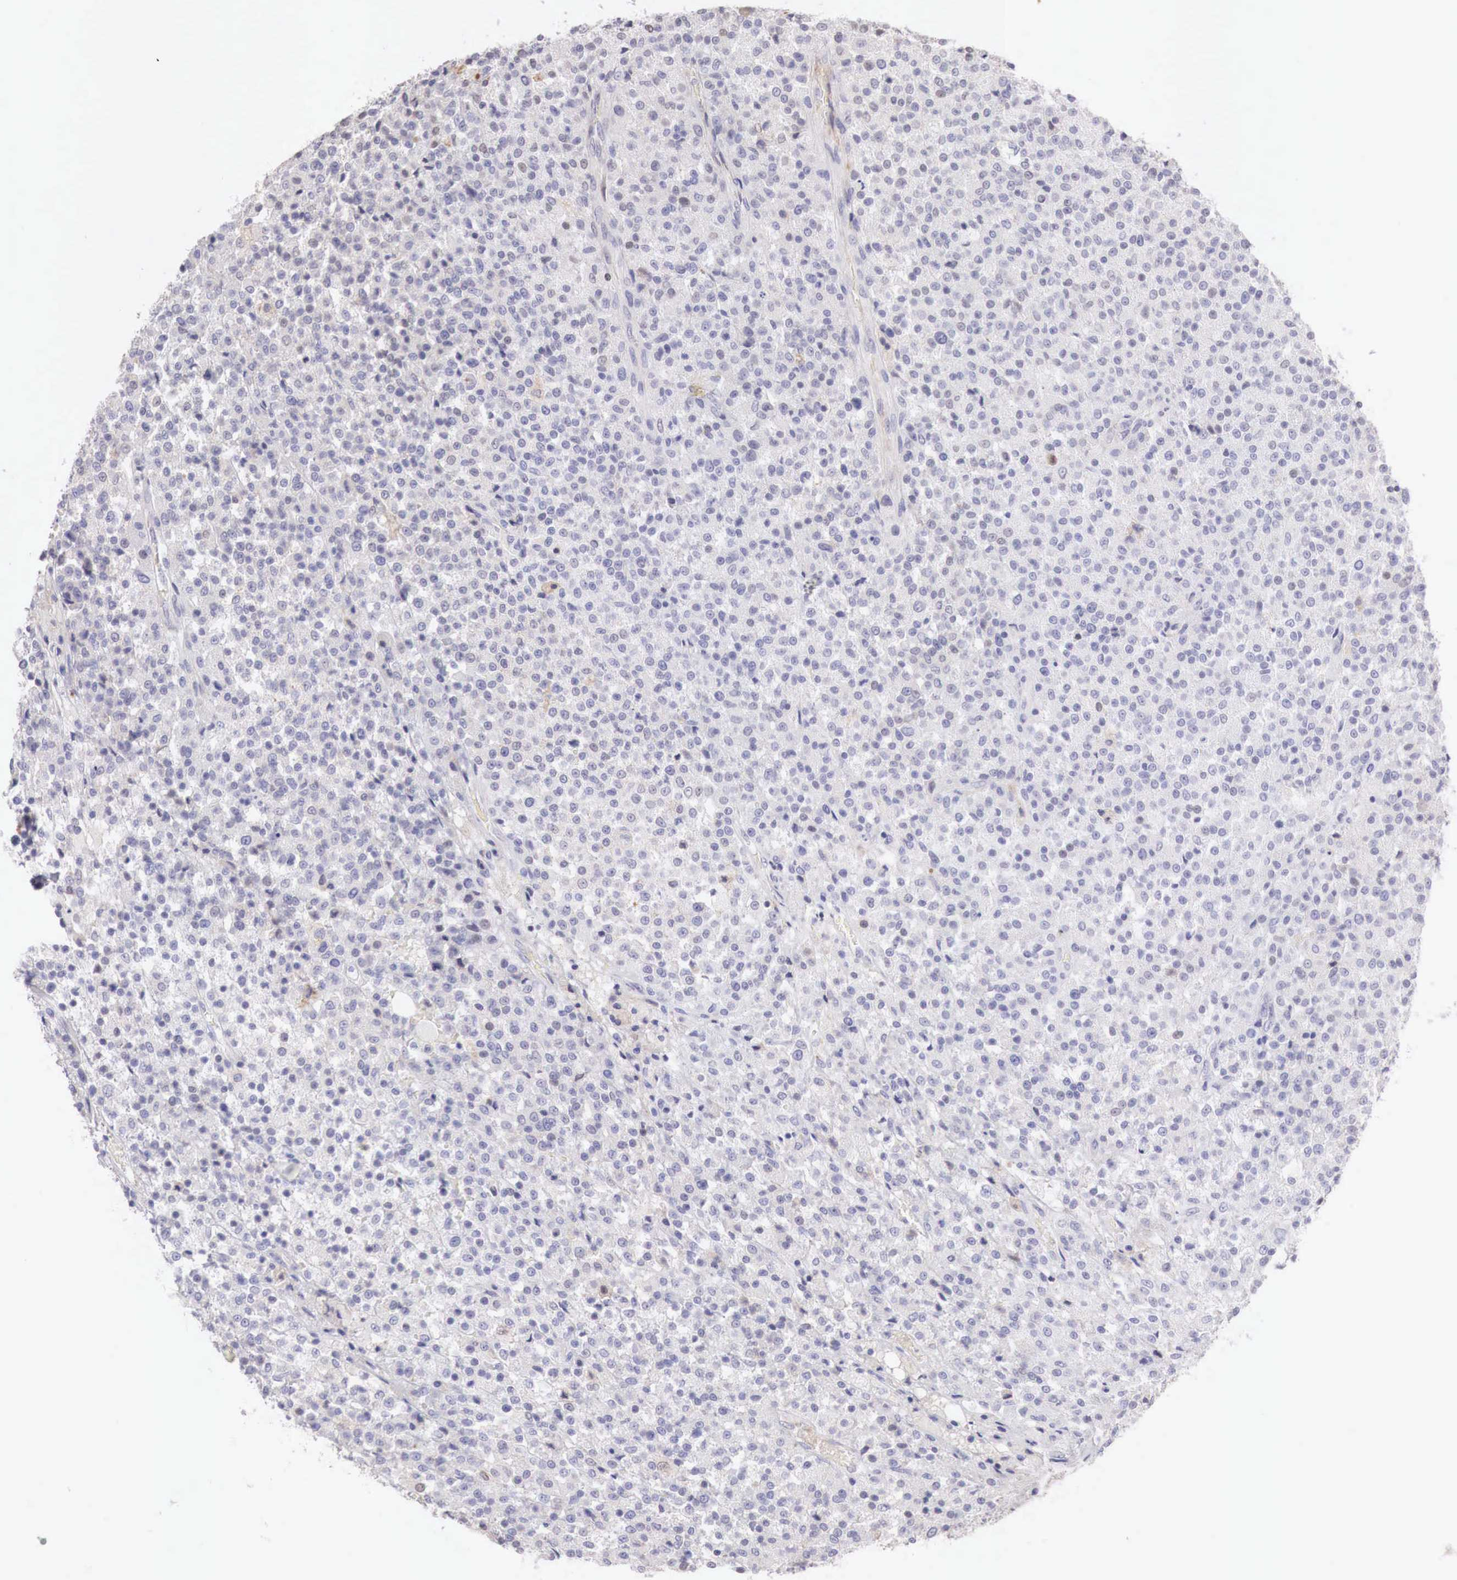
{"staining": {"intensity": "weak", "quantity": "<25%", "location": "cytoplasmic/membranous"}, "tissue": "testis cancer", "cell_type": "Tumor cells", "image_type": "cancer", "snomed": [{"axis": "morphology", "description": "Seminoma, NOS"}, {"axis": "topography", "description": "Testis"}], "caption": "High magnification brightfield microscopy of testis cancer (seminoma) stained with DAB (brown) and counterstained with hematoxylin (blue): tumor cells show no significant positivity.", "gene": "XPNPEP2", "patient": {"sex": "male", "age": 59}}